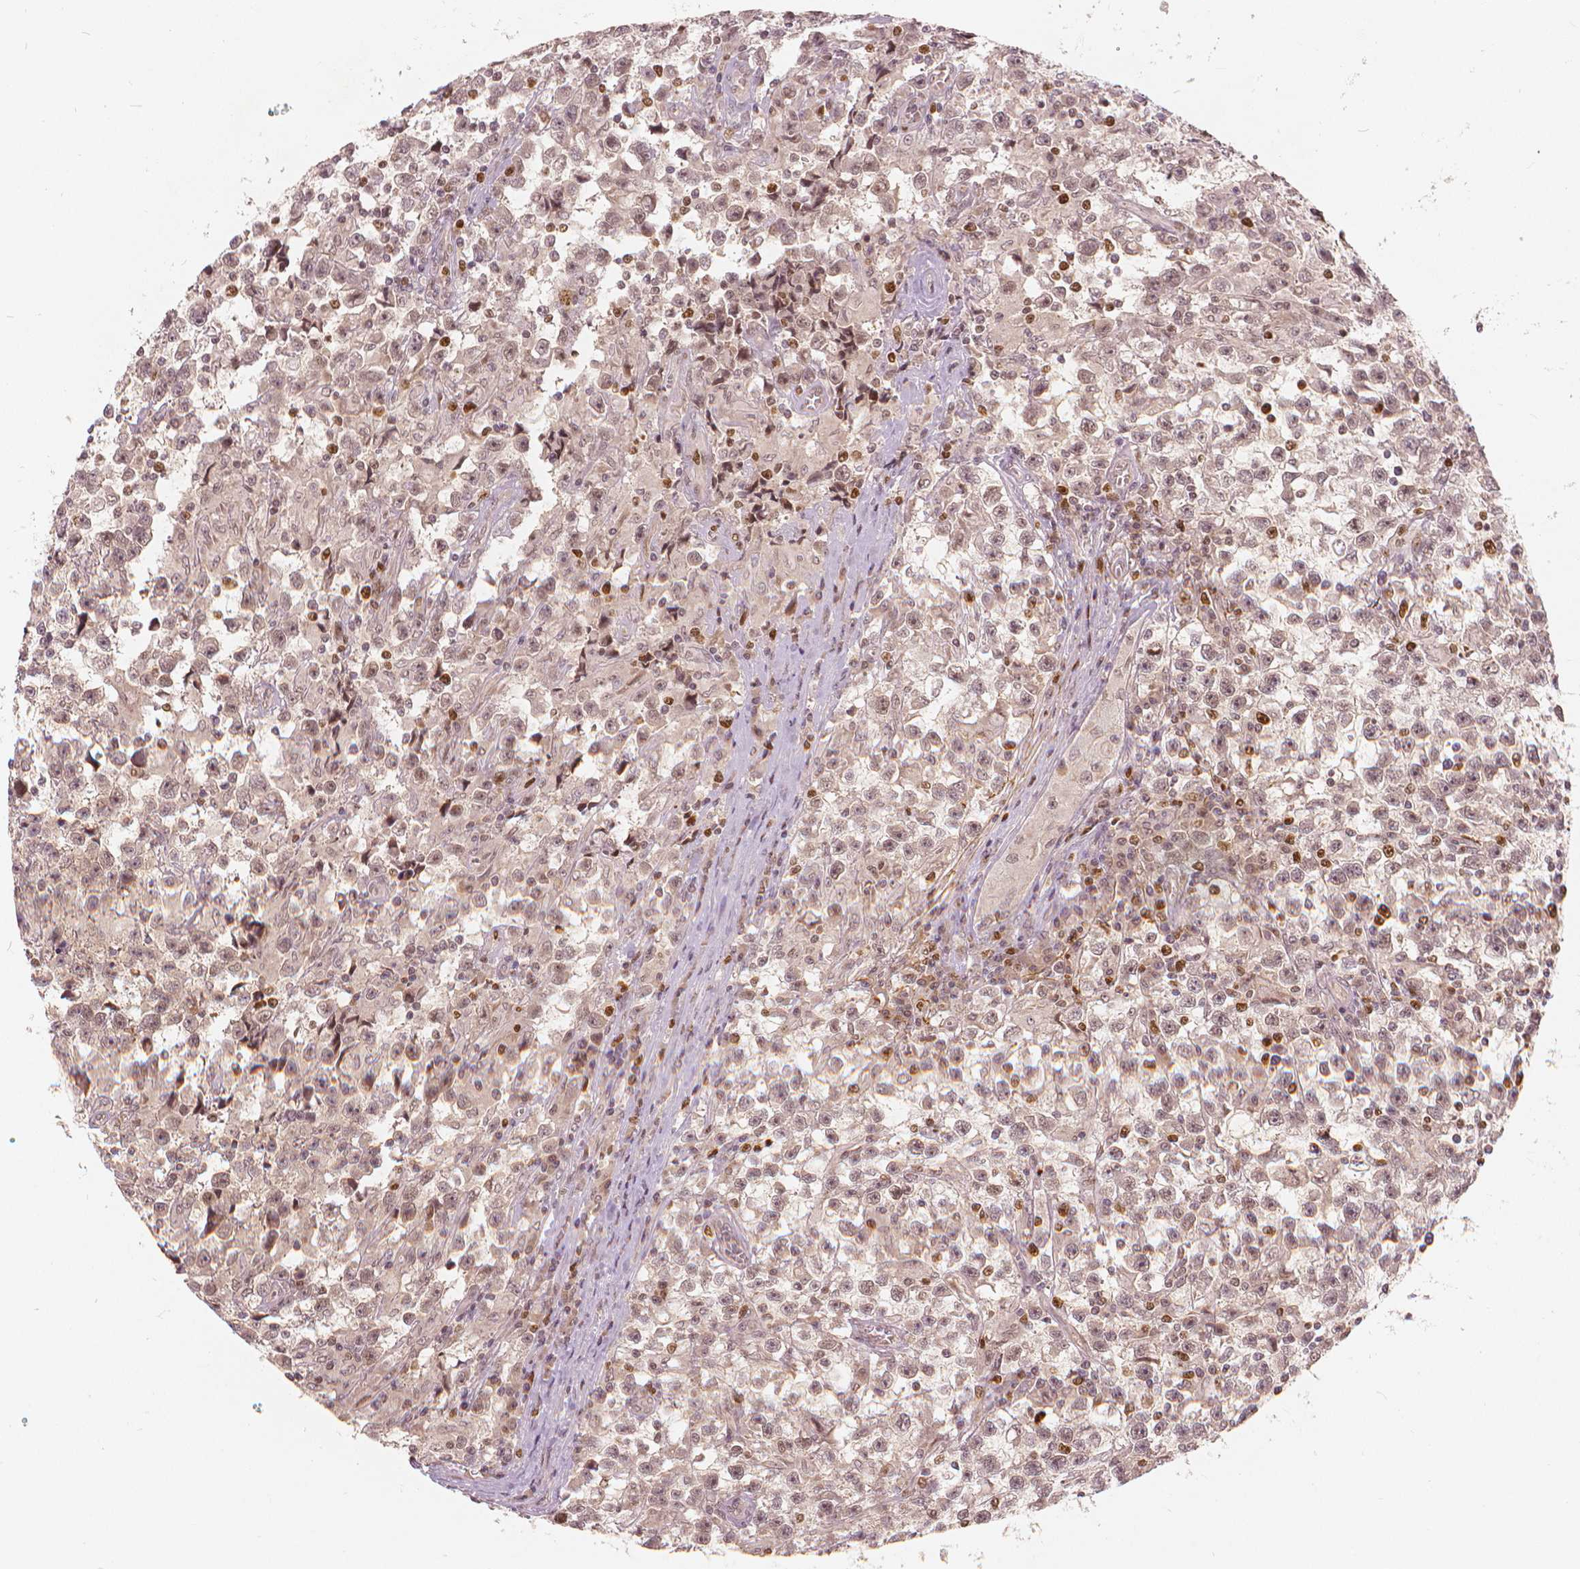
{"staining": {"intensity": "moderate", "quantity": "<25%", "location": "nuclear"}, "tissue": "testis cancer", "cell_type": "Tumor cells", "image_type": "cancer", "snomed": [{"axis": "morphology", "description": "Seminoma, NOS"}, {"axis": "topography", "description": "Testis"}], "caption": "Immunohistochemistry (DAB) staining of seminoma (testis) exhibits moderate nuclear protein staining in about <25% of tumor cells. The staining is performed using DAB (3,3'-diaminobenzidine) brown chromogen to label protein expression. The nuclei are counter-stained blue using hematoxylin.", "gene": "NSD2", "patient": {"sex": "male", "age": 31}}